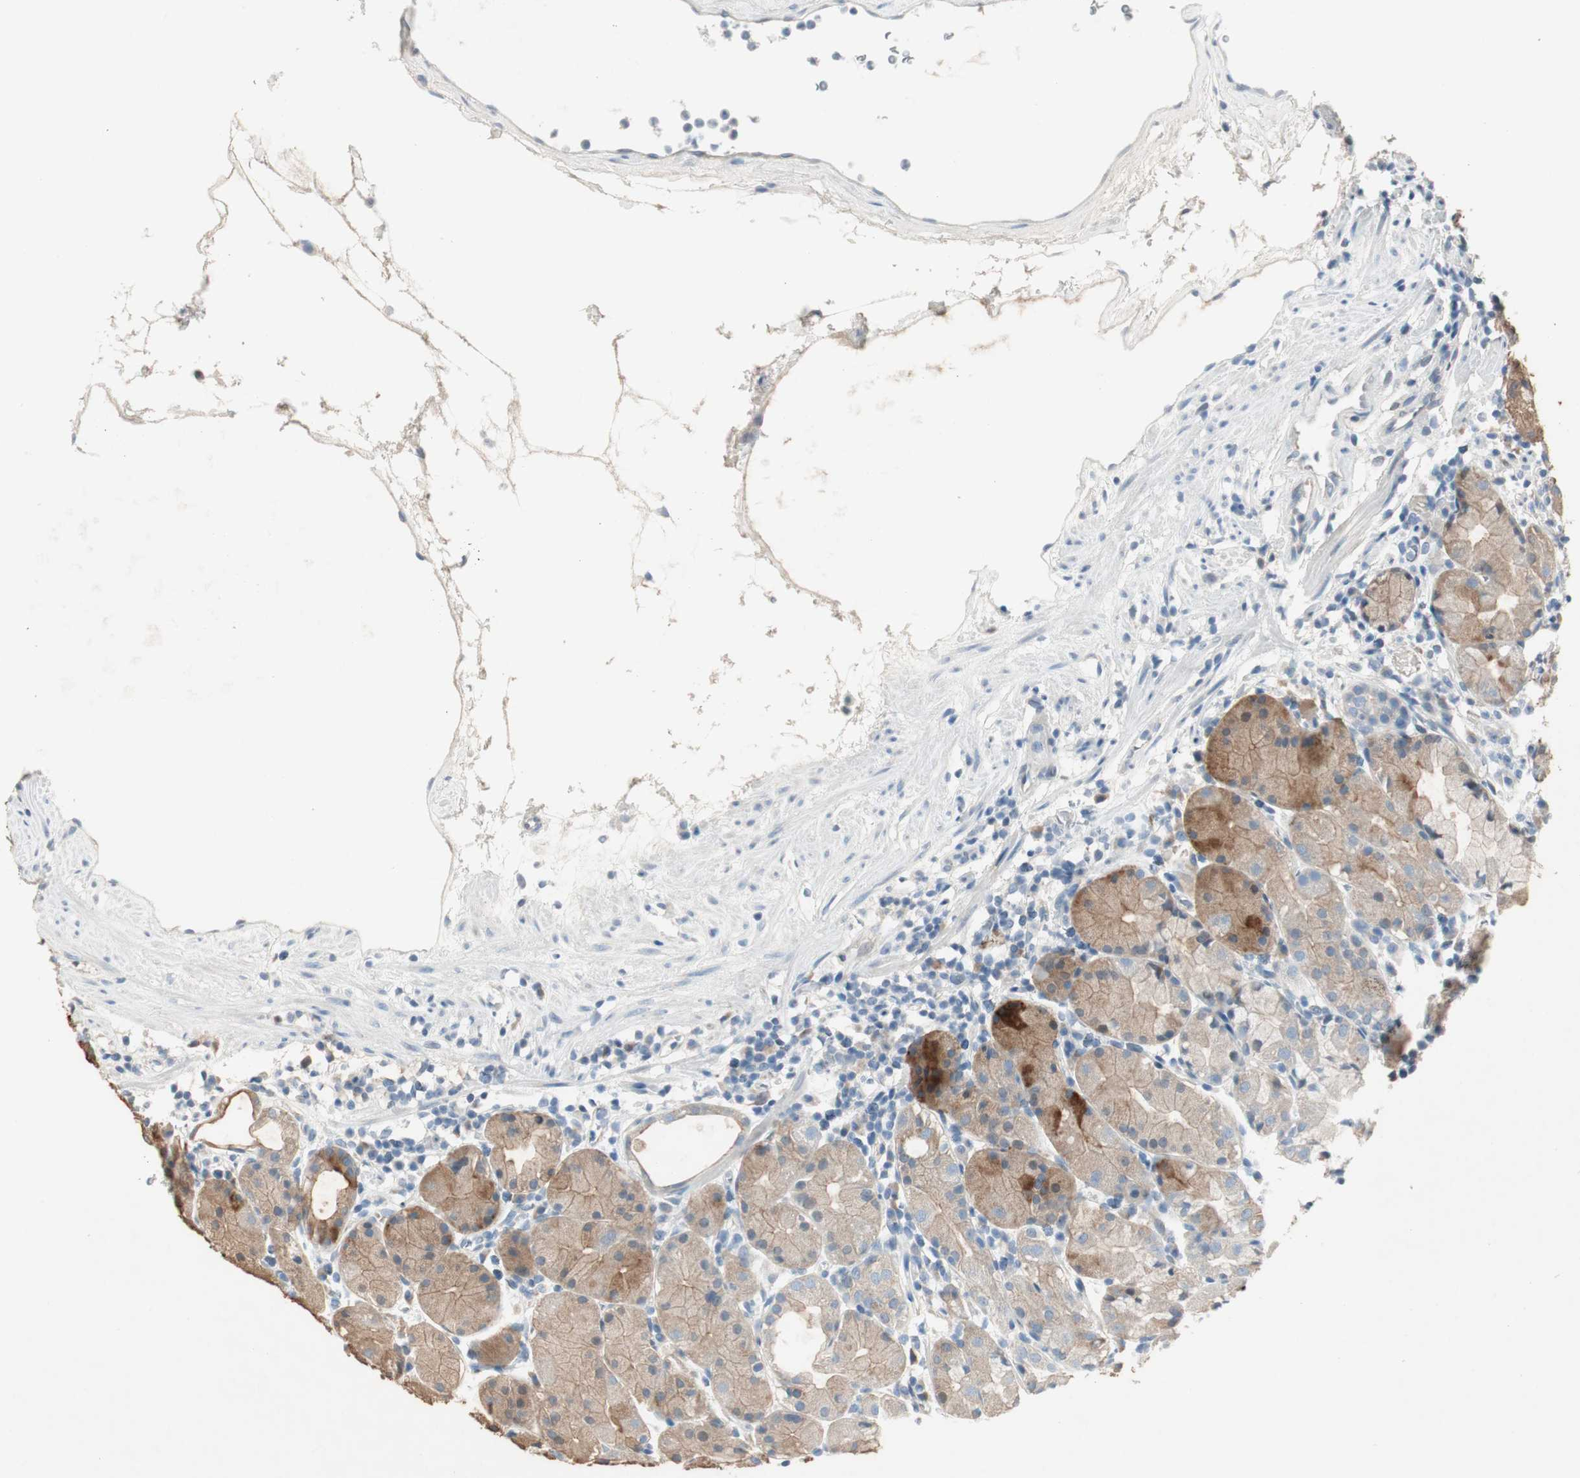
{"staining": {"intensity": "moderate", "quantity": "25%-75%", "location": "cytoplasmic/membranous"}, "tissue": "stomach", "cell_type": "Glandular cells", "image_type": "normal", "snomed": [{"axis": "morphology", "description": "Normal tissue, NOS"}, {"axis": "topography", "description": "Stomach"}, {"axis": "topography", "description": "Stomach, lower"}], "caption": "This photomicrograph displays immunohistochemistry staining of normal human stomach, with medium moderate cytoplasmic/membranous expression in approximately 25%-75% of glandular cells.", "gene": "SPINK4", "patient": {"sex": "female", "age": 75}}